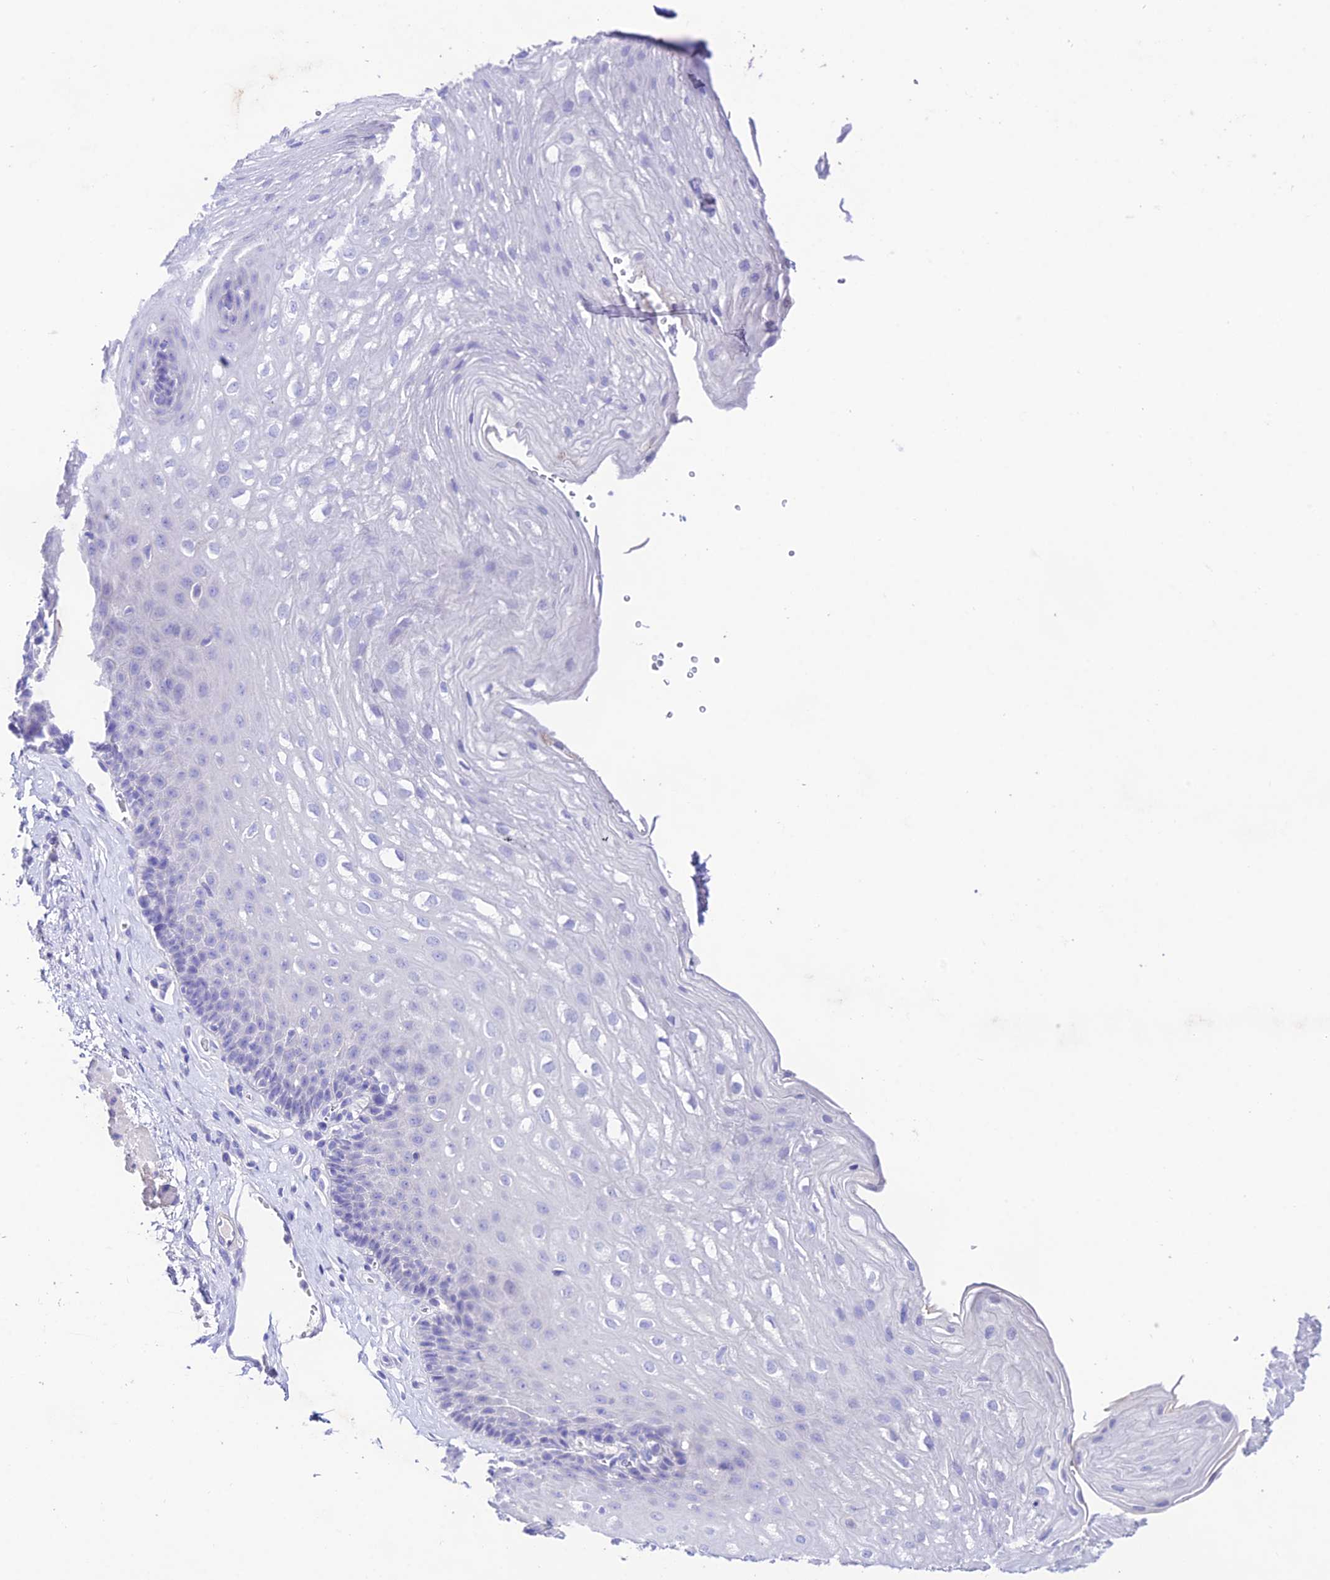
{"staining": {"intensity": "negative", "quantity": "none", "location": "none"}, "tissue": "esophagus", "cell_type": "Squamous epithelial cells", "image_type": "normal", "snomed": [{"axis": "morphology", "description": "Normal tissue, NOS"}, {"axis": "topography", "description": "Esophagus"}], "caption": "Immunohistochemistry (IHC) photomicrograph of unremarkable human esophagus stained for a protein (brown), which exhibits no expression in squamous epithelial cells. (DAB (3,3'-diaminobenzidine) immunohistochemistry, high magnification).", "gene": "NLRP6", "patient": {"sex": "female", "age": 66}}